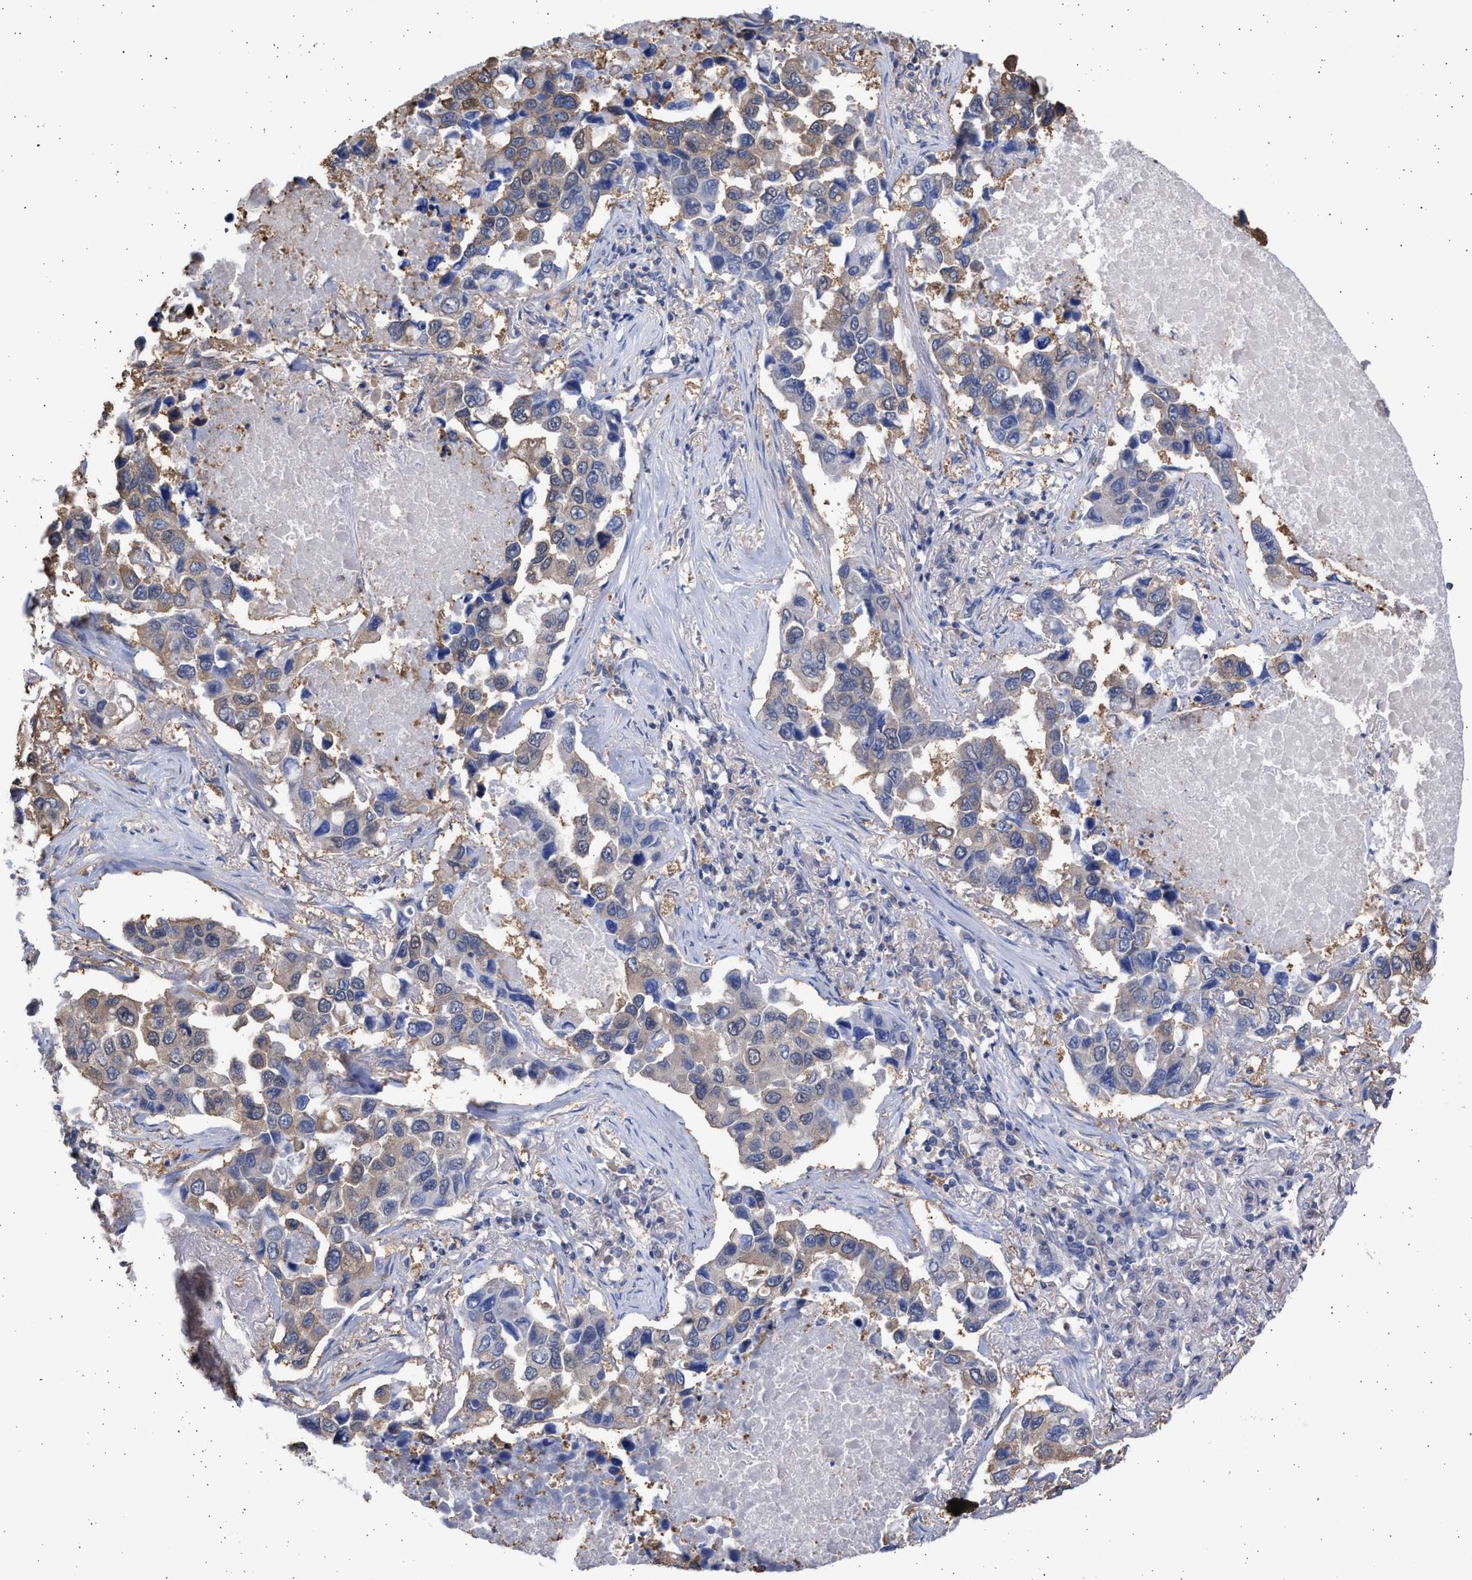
{"staining": {"intensity": "weak", "quantity": "25%-75%", "location": "cytoplasmic/membranous"}, "tissue": "lung cancer", "cell_type": "Tumor cells", "image_type": "cancer", "snomed": [{"axis": "morphology", "description": "Adenocarcinoma, NOS"}, {"axis": "topography", "description": "Lung"}], "caption": "Human adenocarcinoma (lung) stained with a brown dye shows weak cytoplasmic/membranous positive expression in approximately 25%-75% of tumor cells.", "gene": "ALDOC", "patient": {"sex": "male", "age": 64}}